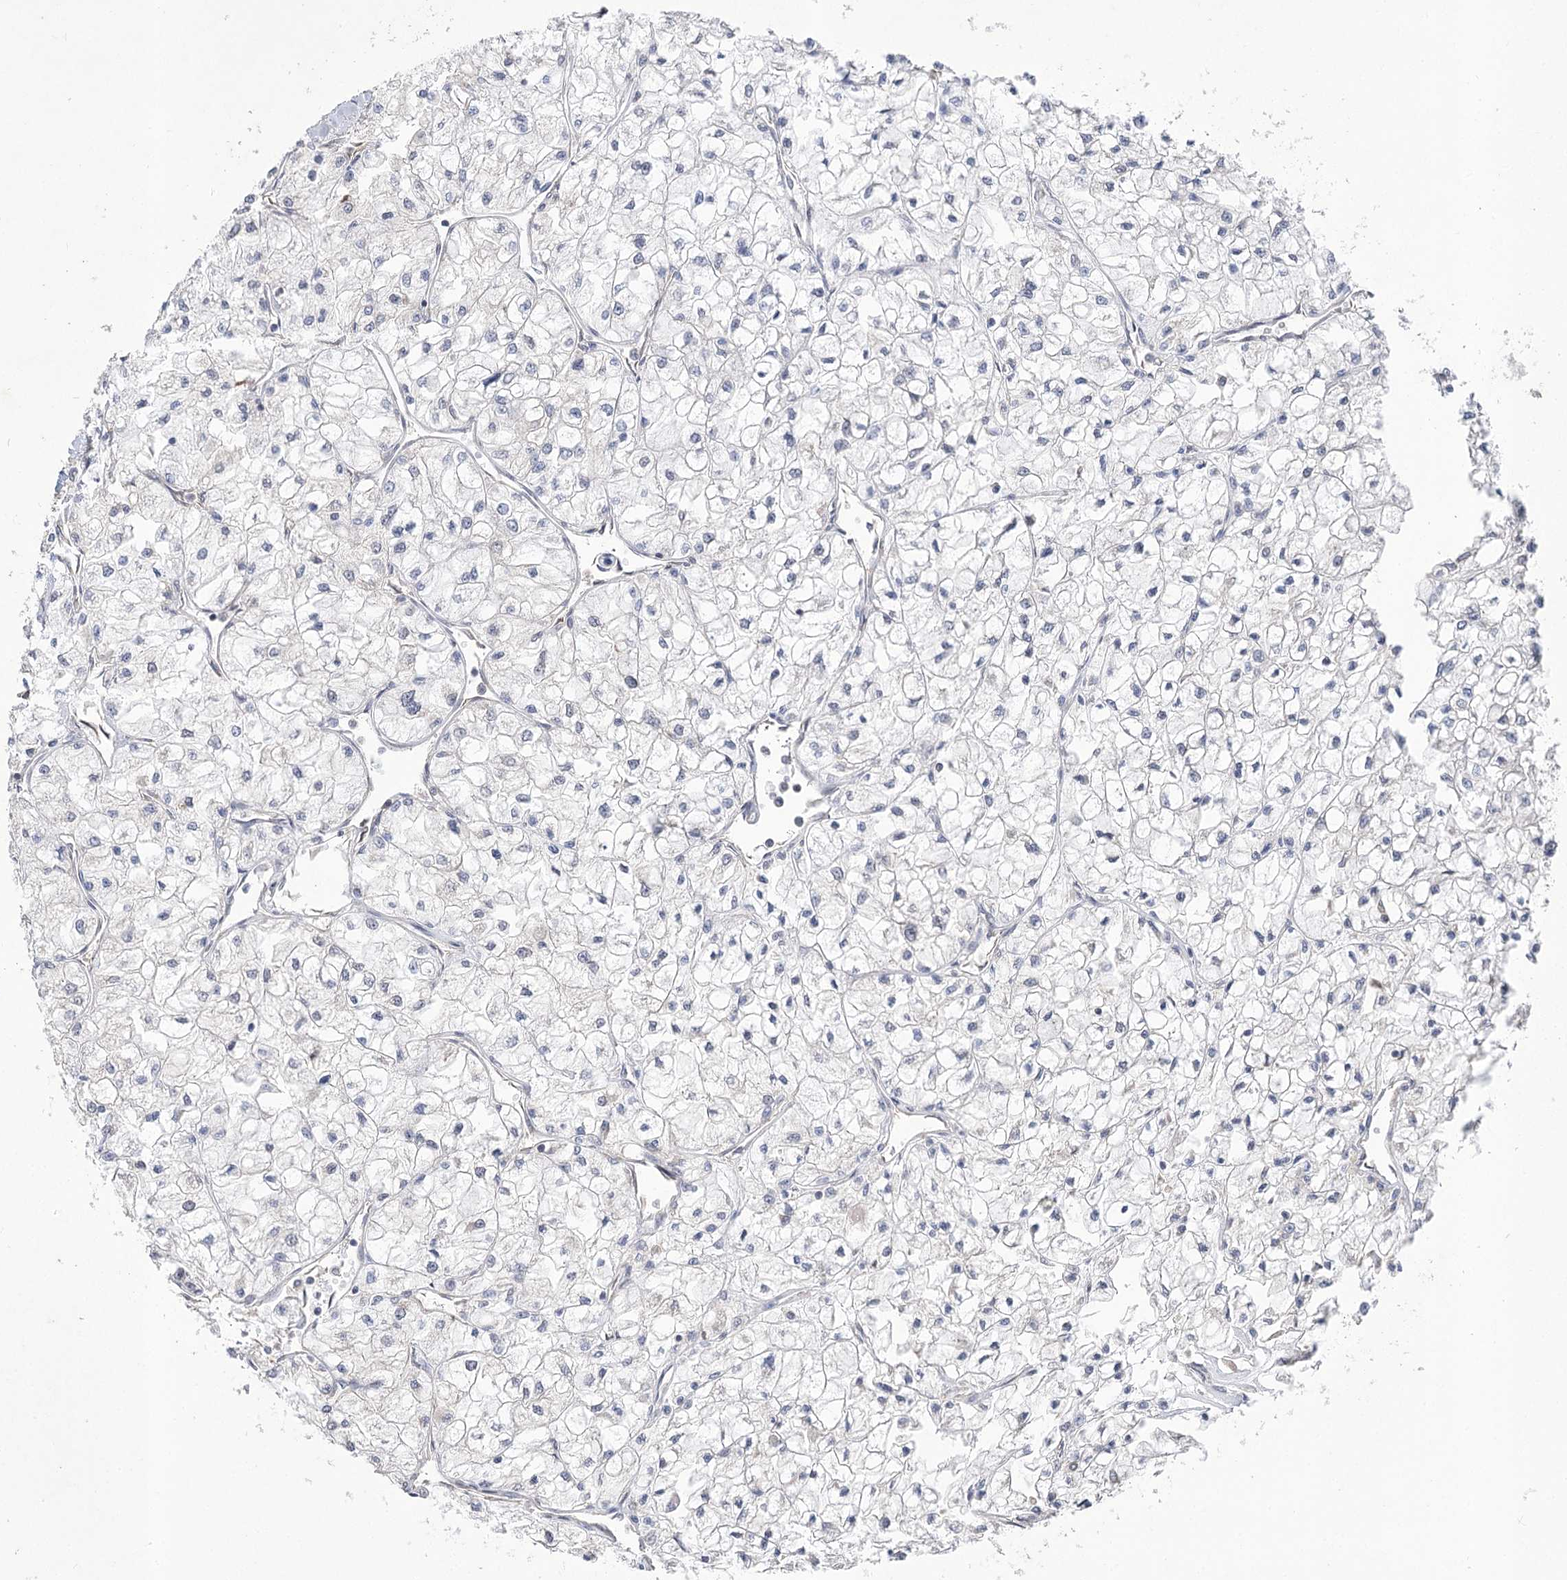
{"staining": {"intensity": "negative", "quantity": "none", "location": "none"}, "tissue": "renal cancer", "cell_type": "Tumor cells", "image_type": "cancer", "snomed": [{"axis": "morphology", "description": "Adenocarcinoma, NOS"}, {"axis": "topography", "description": "Kidney"}], "caption": "Tumor cells show no significant expression in renal cancer. (DAB immunohistochemistry, high magnification).", "gene": "STT3B", "patient": {"sex": "male", "age": 80}}